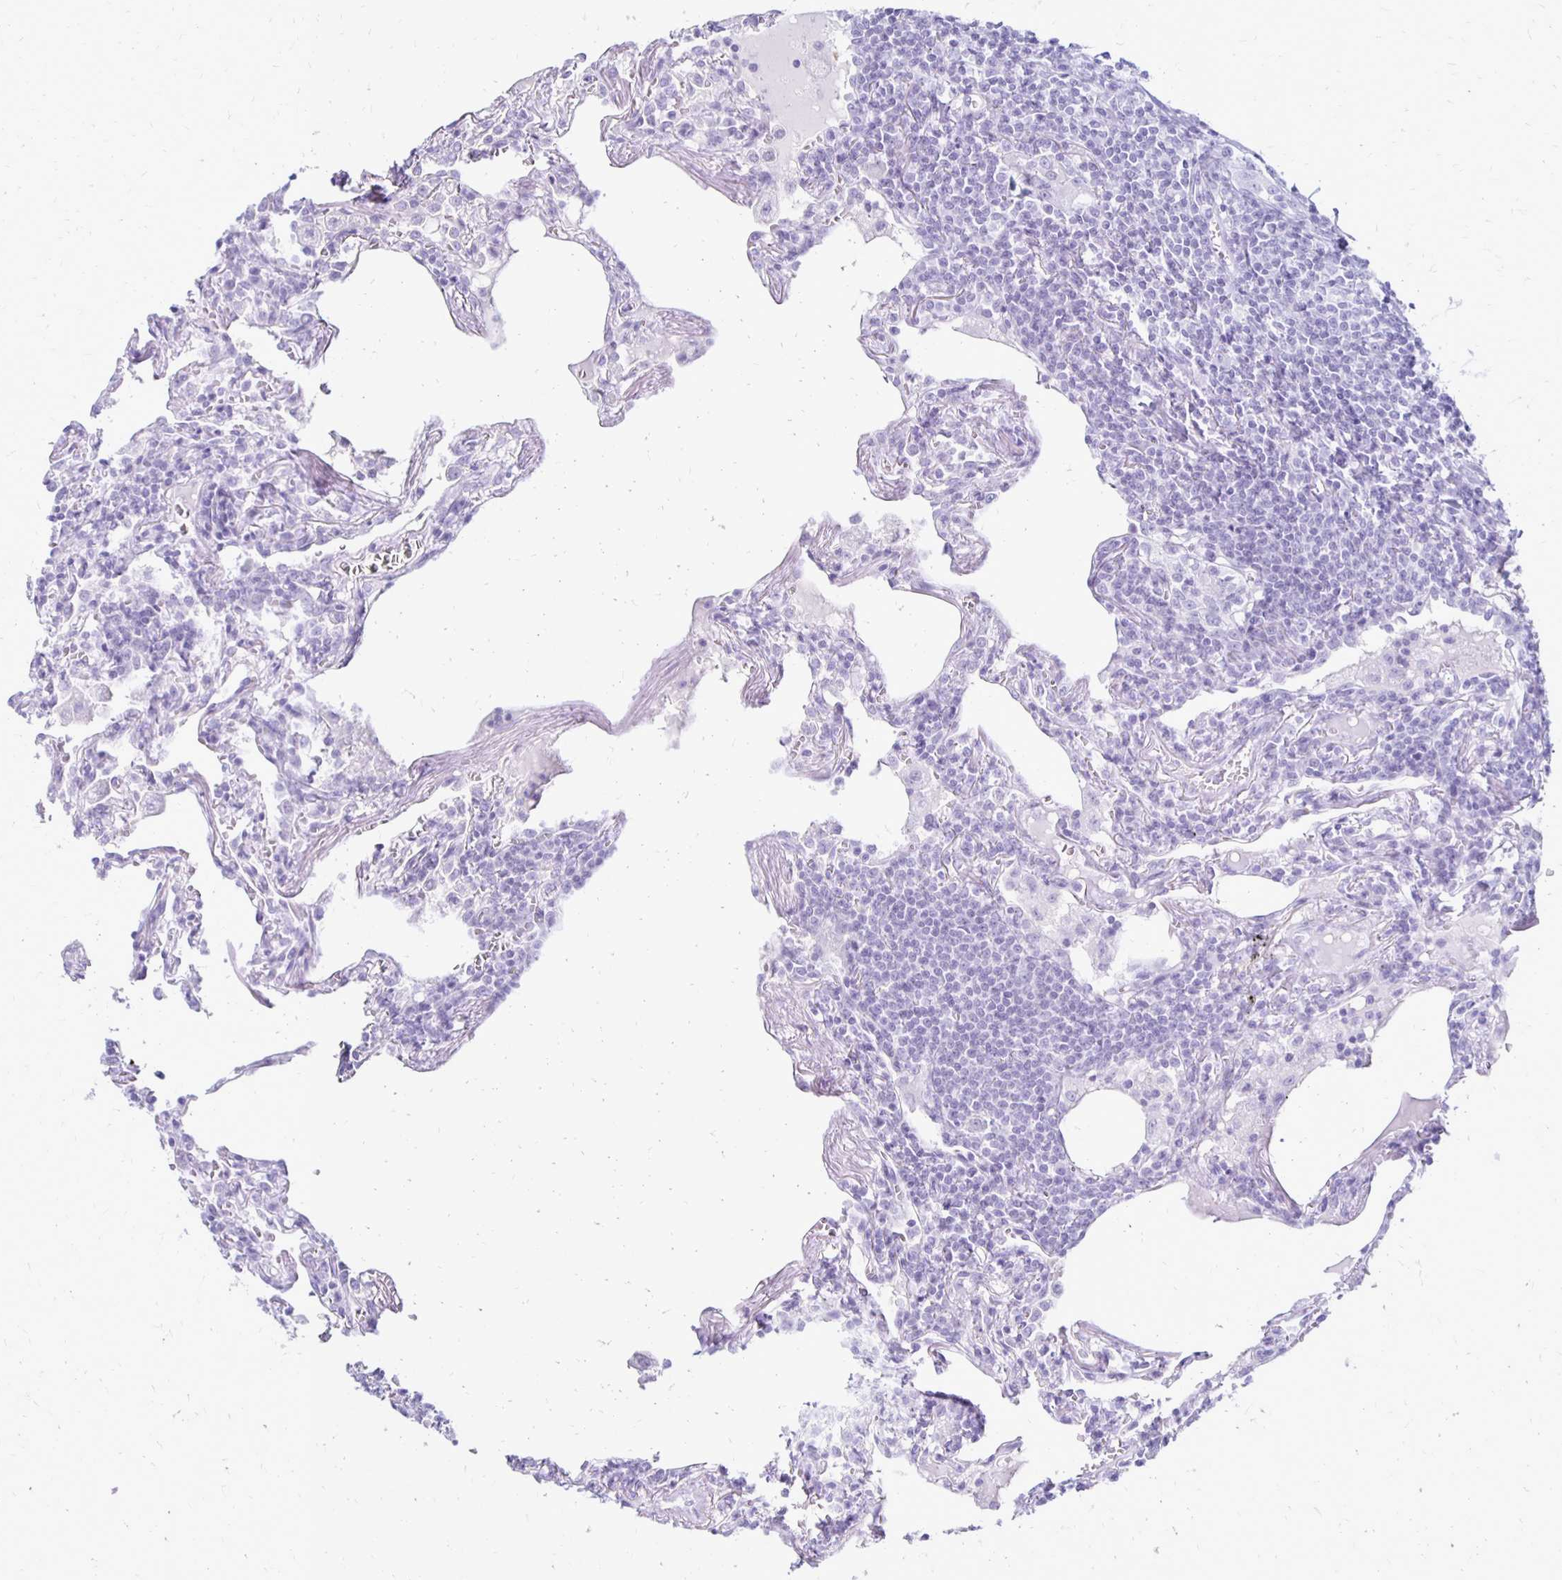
{"staining": {"intensity": "negative", "quantity": "none", "location": "none"}, "tissue": "lymphoma", "cell_type": "Tumor cells", "image_type": "cancer", "snomed": [{"axis": "morphology", "description": "Malignant lymphoma, non-Hodgkin's type, Low grade"}, {"axis": "topography", "description": "Lung"}], "caption": "The immunohistochemistry micrograph has no significant expression in tumor cells of malignant lymphoma, non-Hodgkin's type (low-grade) tissue. (Immunohistochemistry, brightfield microscopy, high magnification).", "gene": "RYR1", "patient": {"sex": "female", "age": 71}}